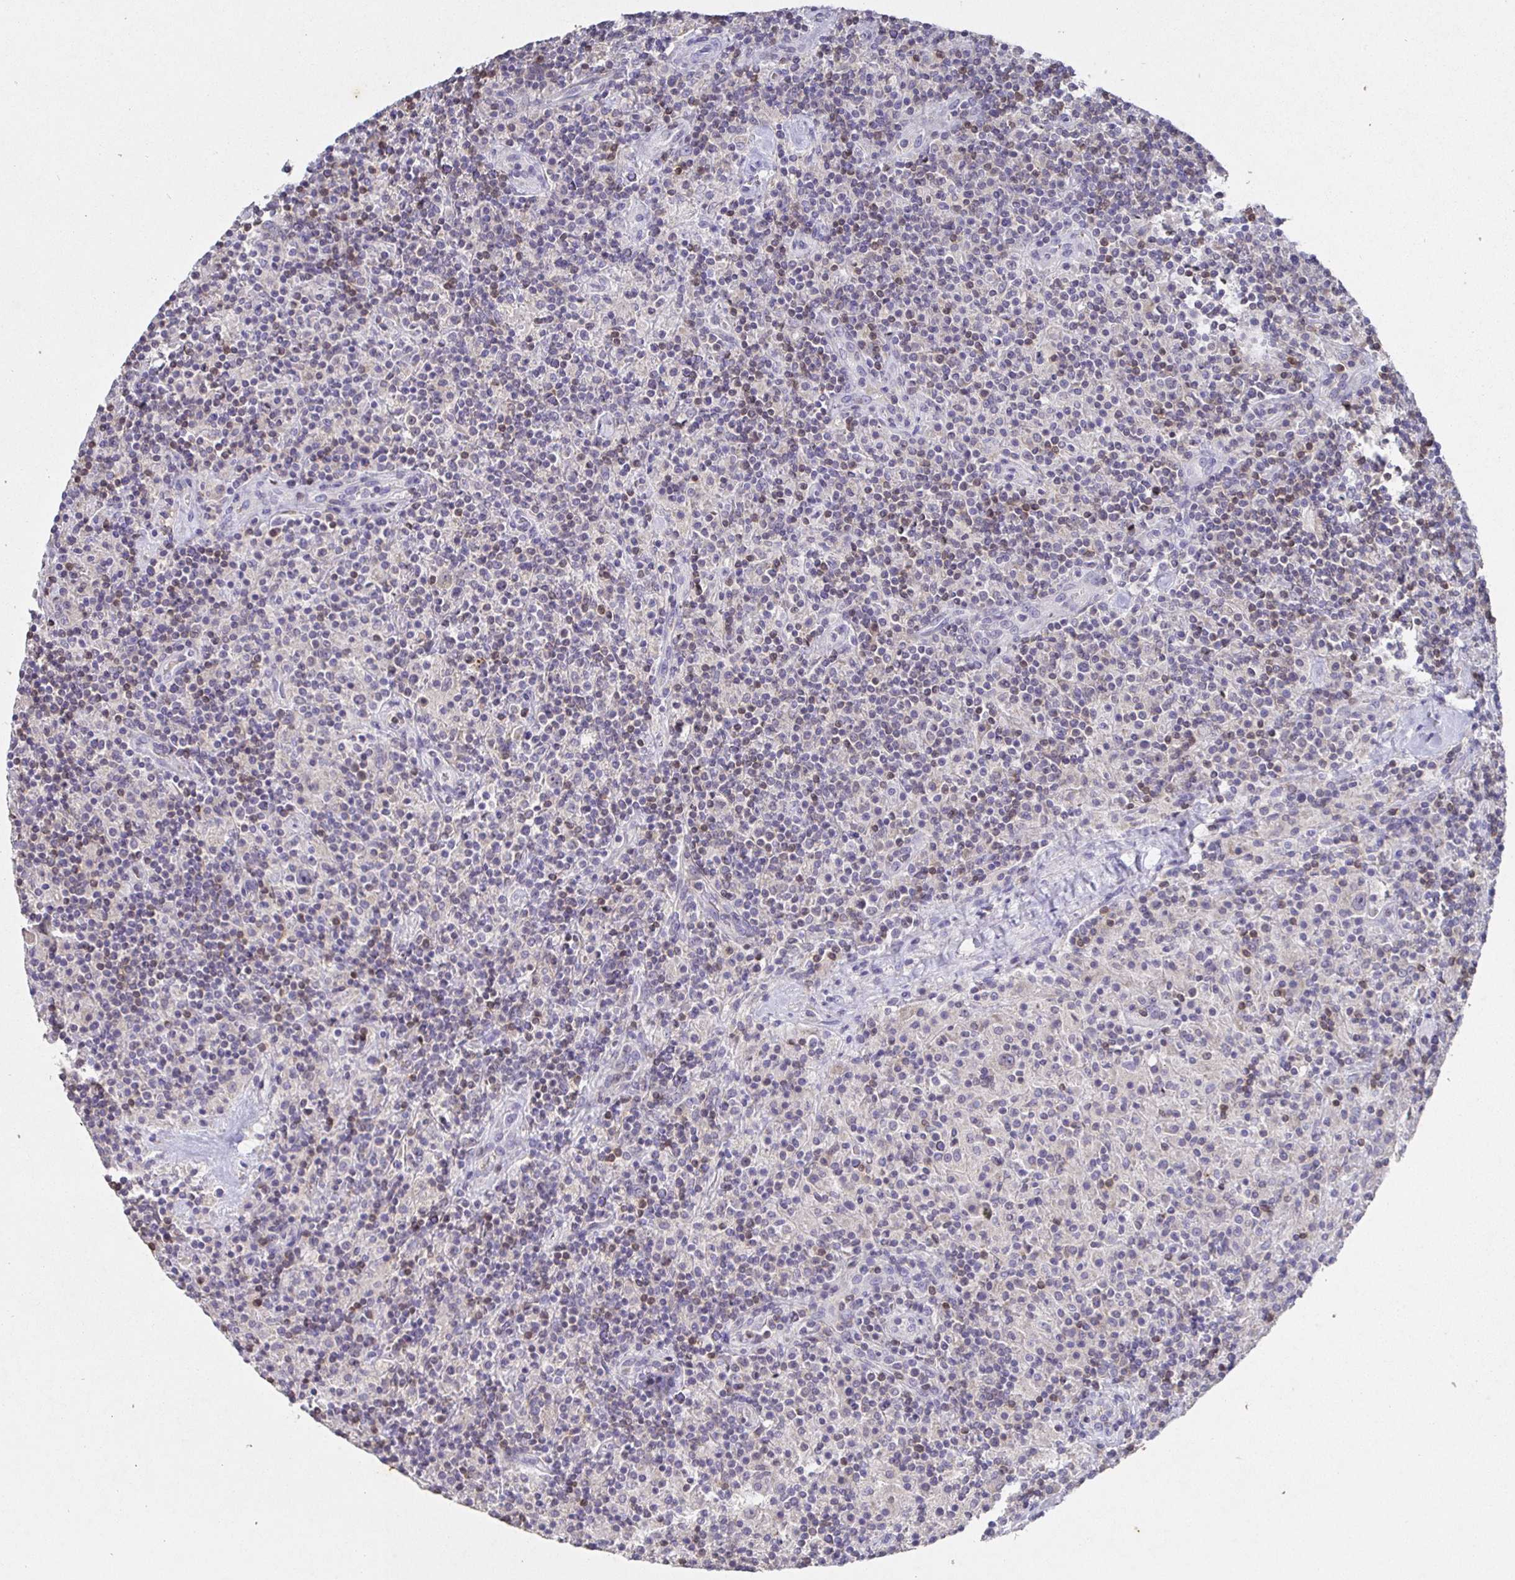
{"staining": {"intensity": "negative", "quantity": "none", "location": "none"}, "tissue": "lymphoma", "cell_type": "Tumor cells", "image_type": "cancer", "snomed": [{"axis": "morphology", "description": "Hodgkin's disease, NOS"}, {"axis": "topography", "description": "Thymus, NOS"}], "caption": "IHC photomicrograph of neoplastic tissue: lymphoma stained with DAB (3,3'-diaminobenzidine) shows no significant protein expression in tumor cells.", "gene": "SHISA4", "patient": {"sex": "female", "age": 17}}